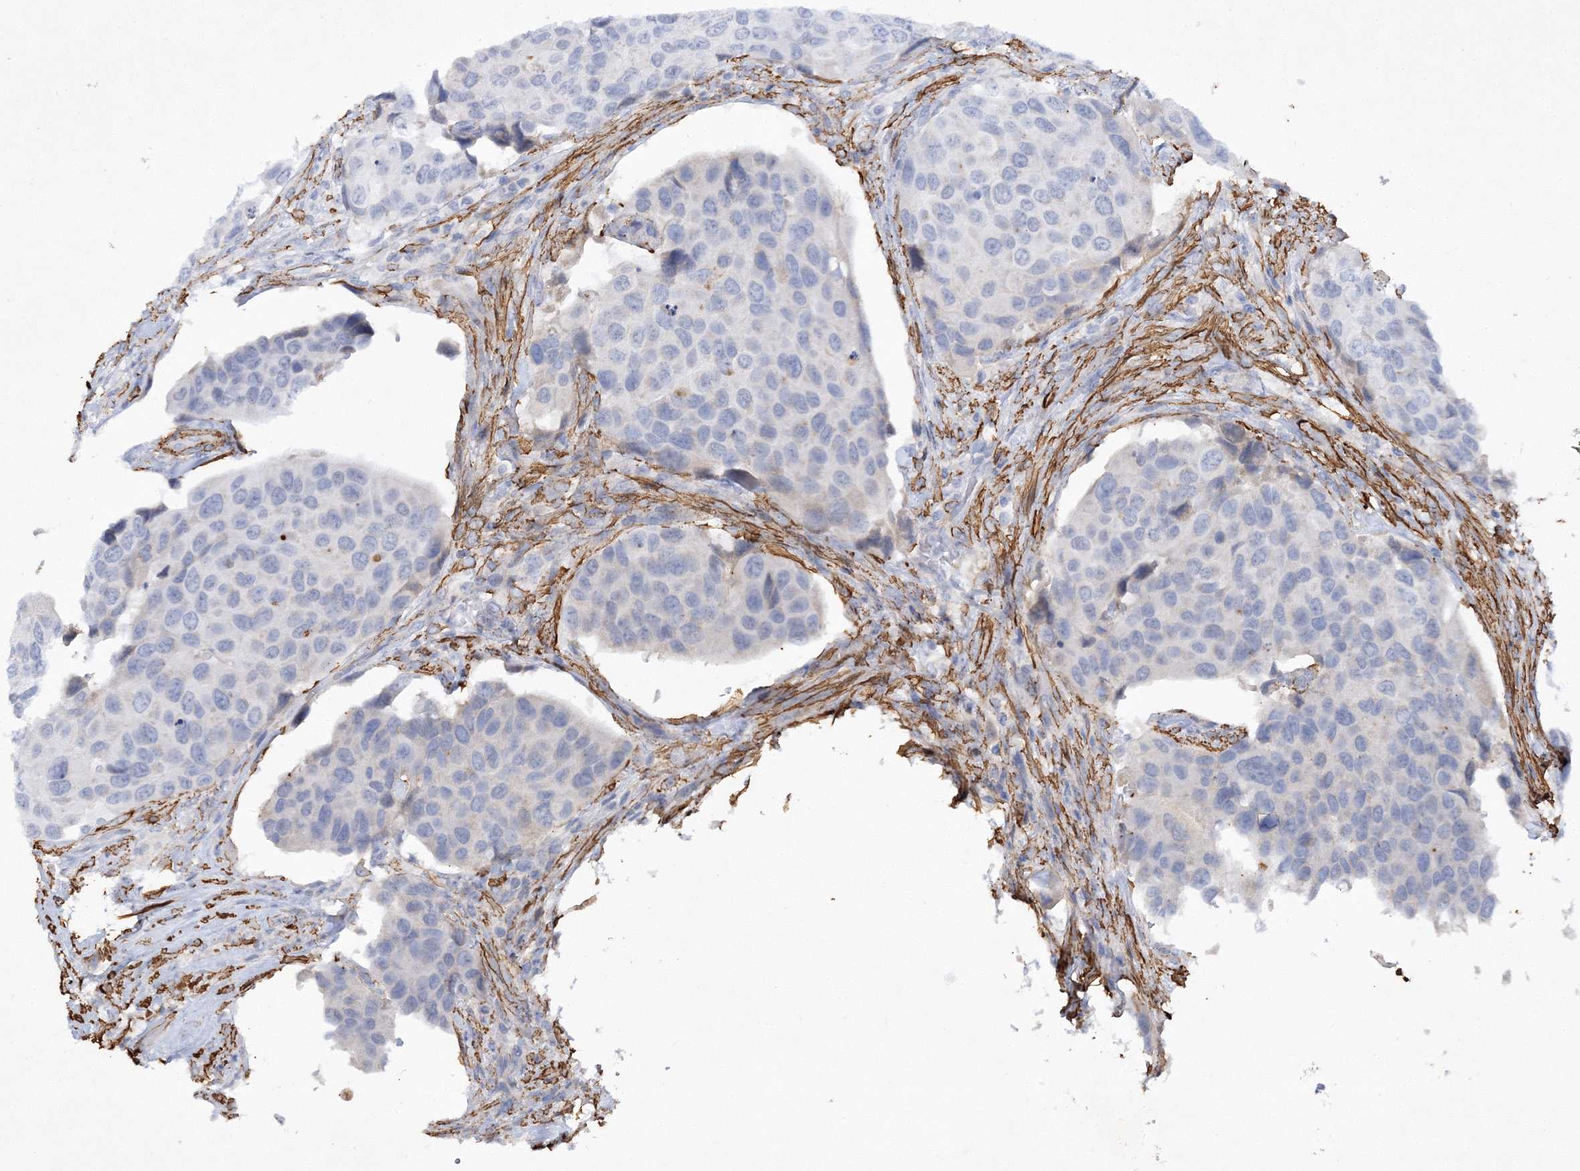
{"staining": {"intensity": "negative", "quantity": "none", "location": "none"}, "tissue": "urothelial cancer", "cell_type": "Tumor cells", "image_type": "cancer", "snomed": [{"axis": "morphology", "description": "Urothelial carcinoma, High grade"}, {"axis": "topography", "description": "Urinary bladder"}], "caption": "A high-resolution micrograph shows immunohistochemistry (IHC) staining of high-grade urothelial carcinoma, which reveals no significant staining in tumor cells. (DAB immunohistochemistry (IHC) with hematoxylin counter stain).", "gene": "RTN2", "patient": {"sex": "male", "age": 74}}